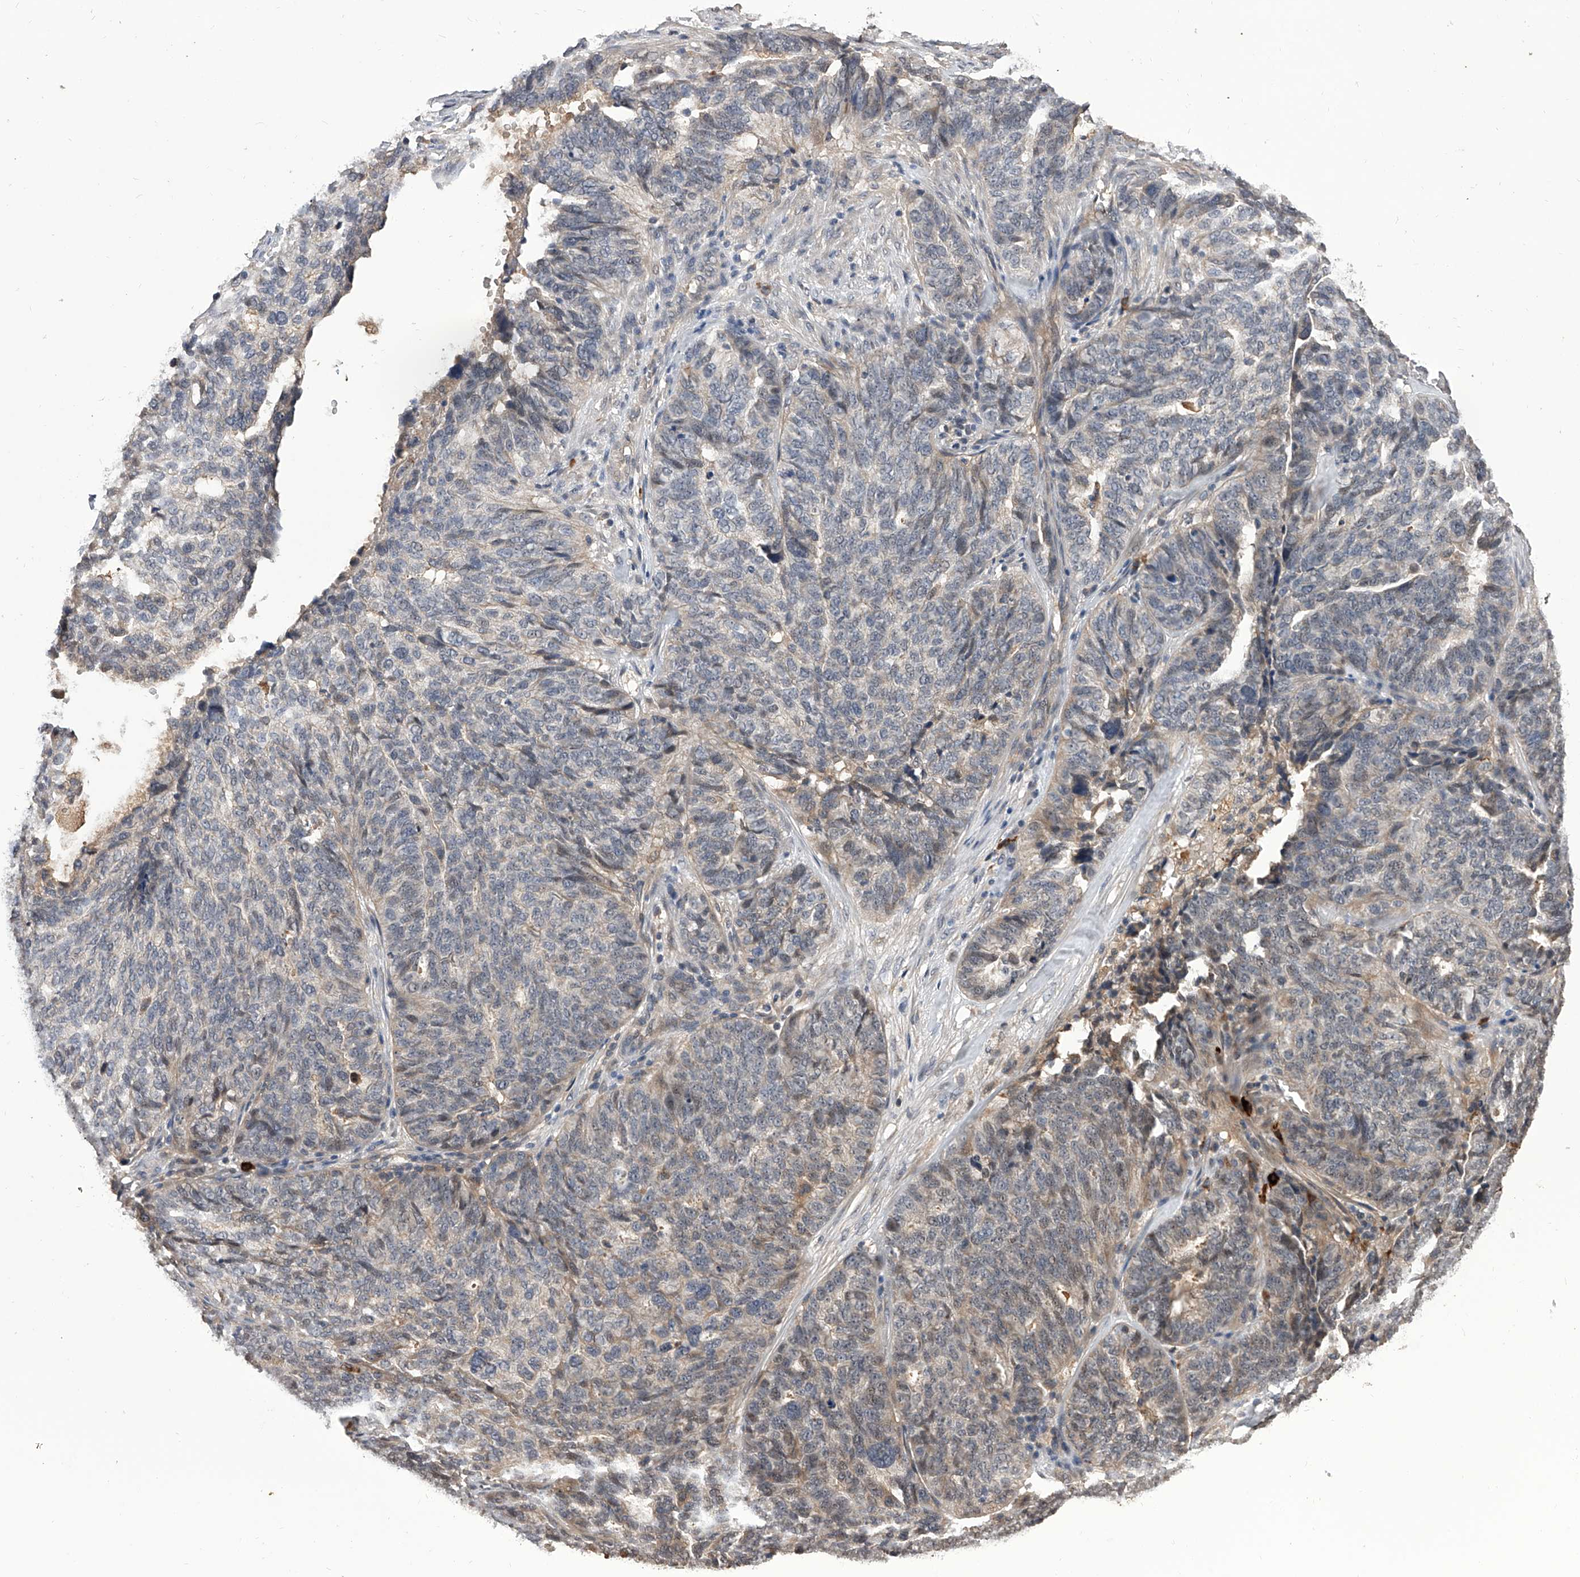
{"staining": {"intensity": "negative", "quantity": "none", "location": "none"}, "tissue": "ovarian cancer", "cell_type": "Tumor cells", "image_type": "cancer", "snomed": [{"axis": "morphology", "description": "Cystadenocarcinoma, serous, NOS"}, {"axis": "topography", "description": "Ovary"}], "caption": "IHC histopathology image of neoplastic tissue: serous cystadenocarcinoma (ovarian) stained with DAB (3,3'-diaminobenzidine) reveals no significant protein expression in tumor cells.", "gene": "CFAP410", "patient": {"sex": "female", "age": 59}}